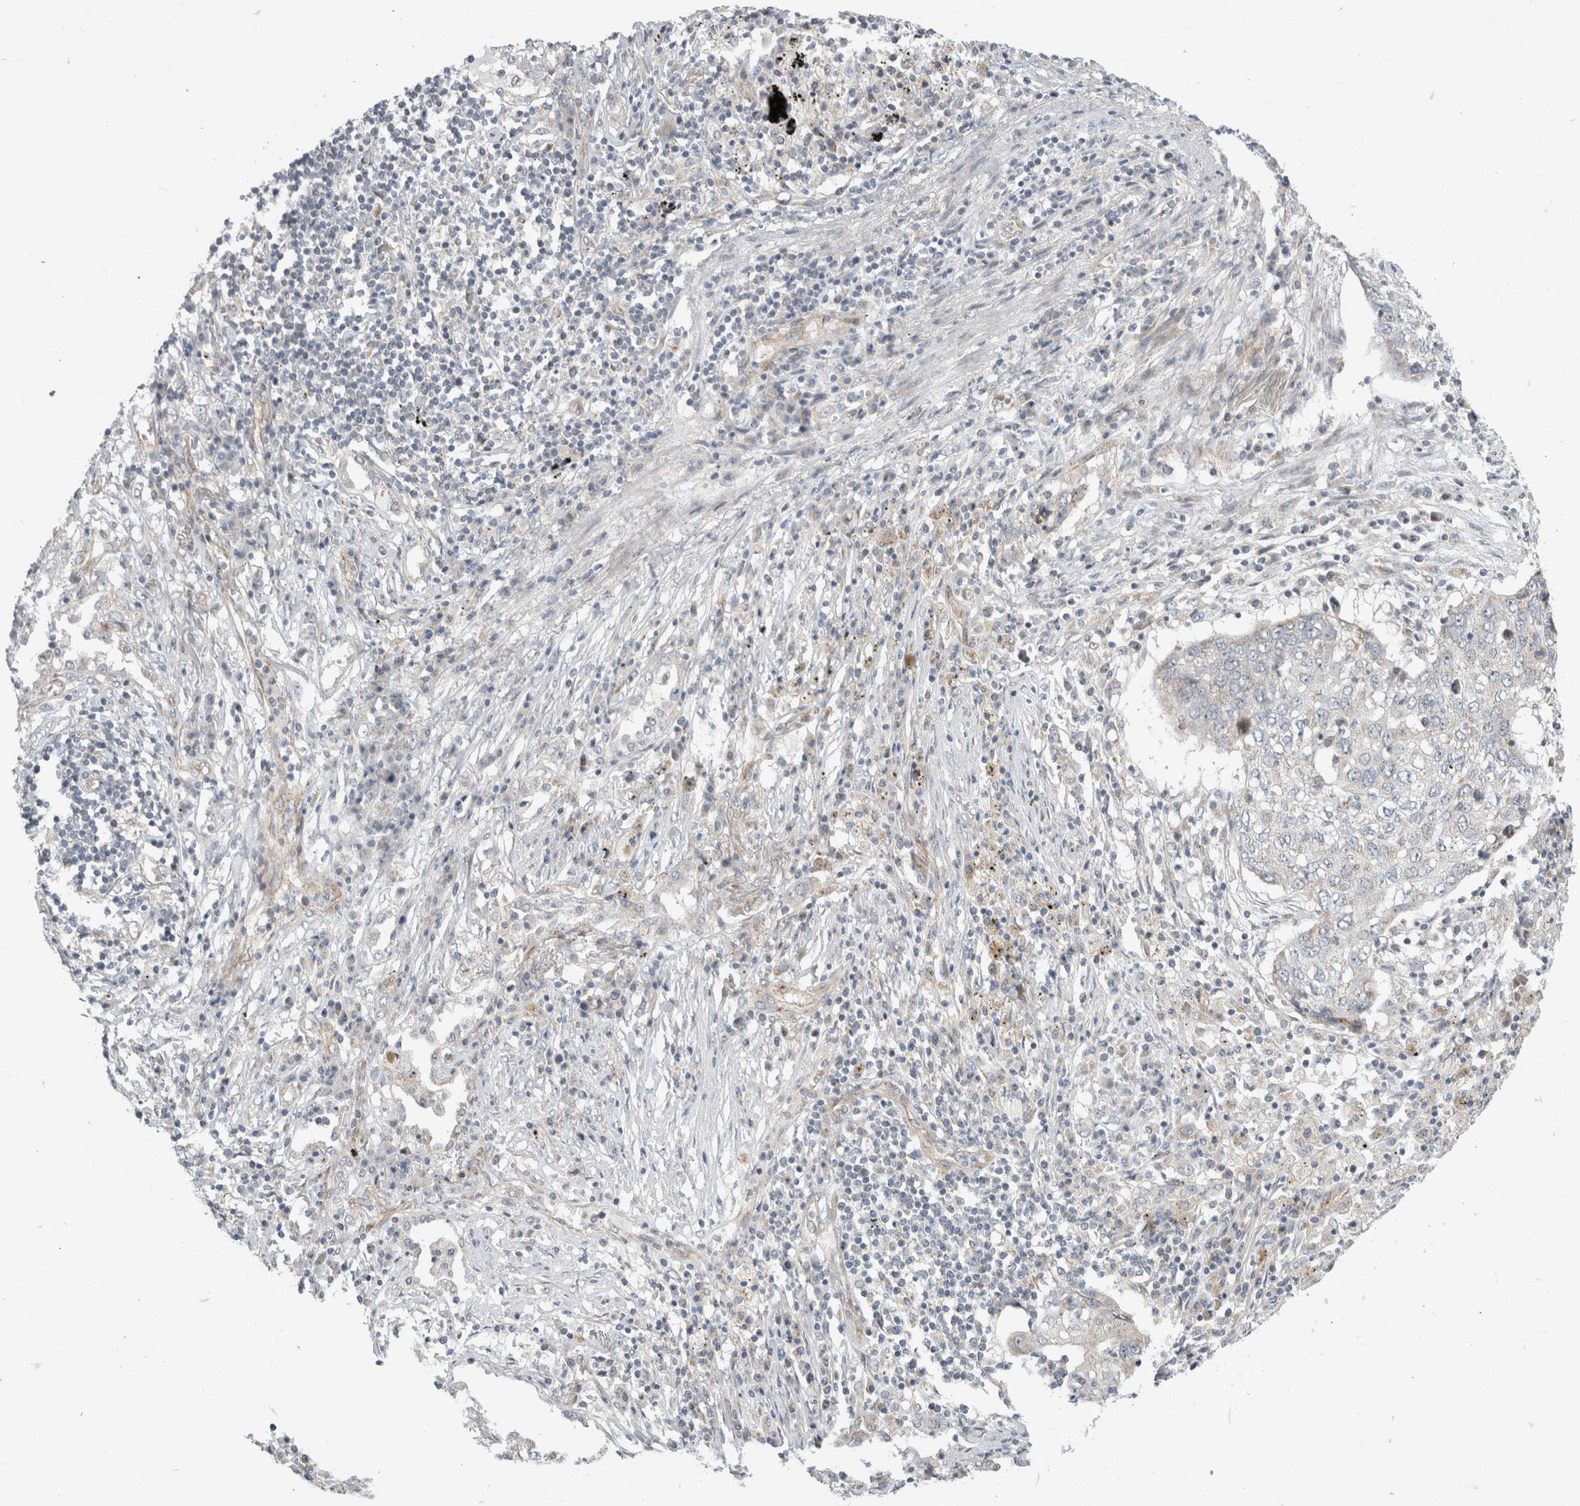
{"staining": {"intensity": "weak", "quantity": "<25%", "location": "cytoplasmic/membranous"}, "tissue": "lung cancer", "cell_type": "Tumor cells", "image_type": "cancer", "snomed": [{"axis": "morphology", "description": "Squamous cell carcinoma, NOS"}, {"axis": "topography", "description": "Lung"}], "caption": "Immunohistochemical staining of lung cancer (squamous cell carcinoma) shows no significant positivity in tumor cells. Brightfield microscopy of immunohistochemistry stained with DAB (brown) and hematoxylin (blue), captured at high magnification.", "gene": "KPNA5", "patient": {"sex": "female", "age": 63}}